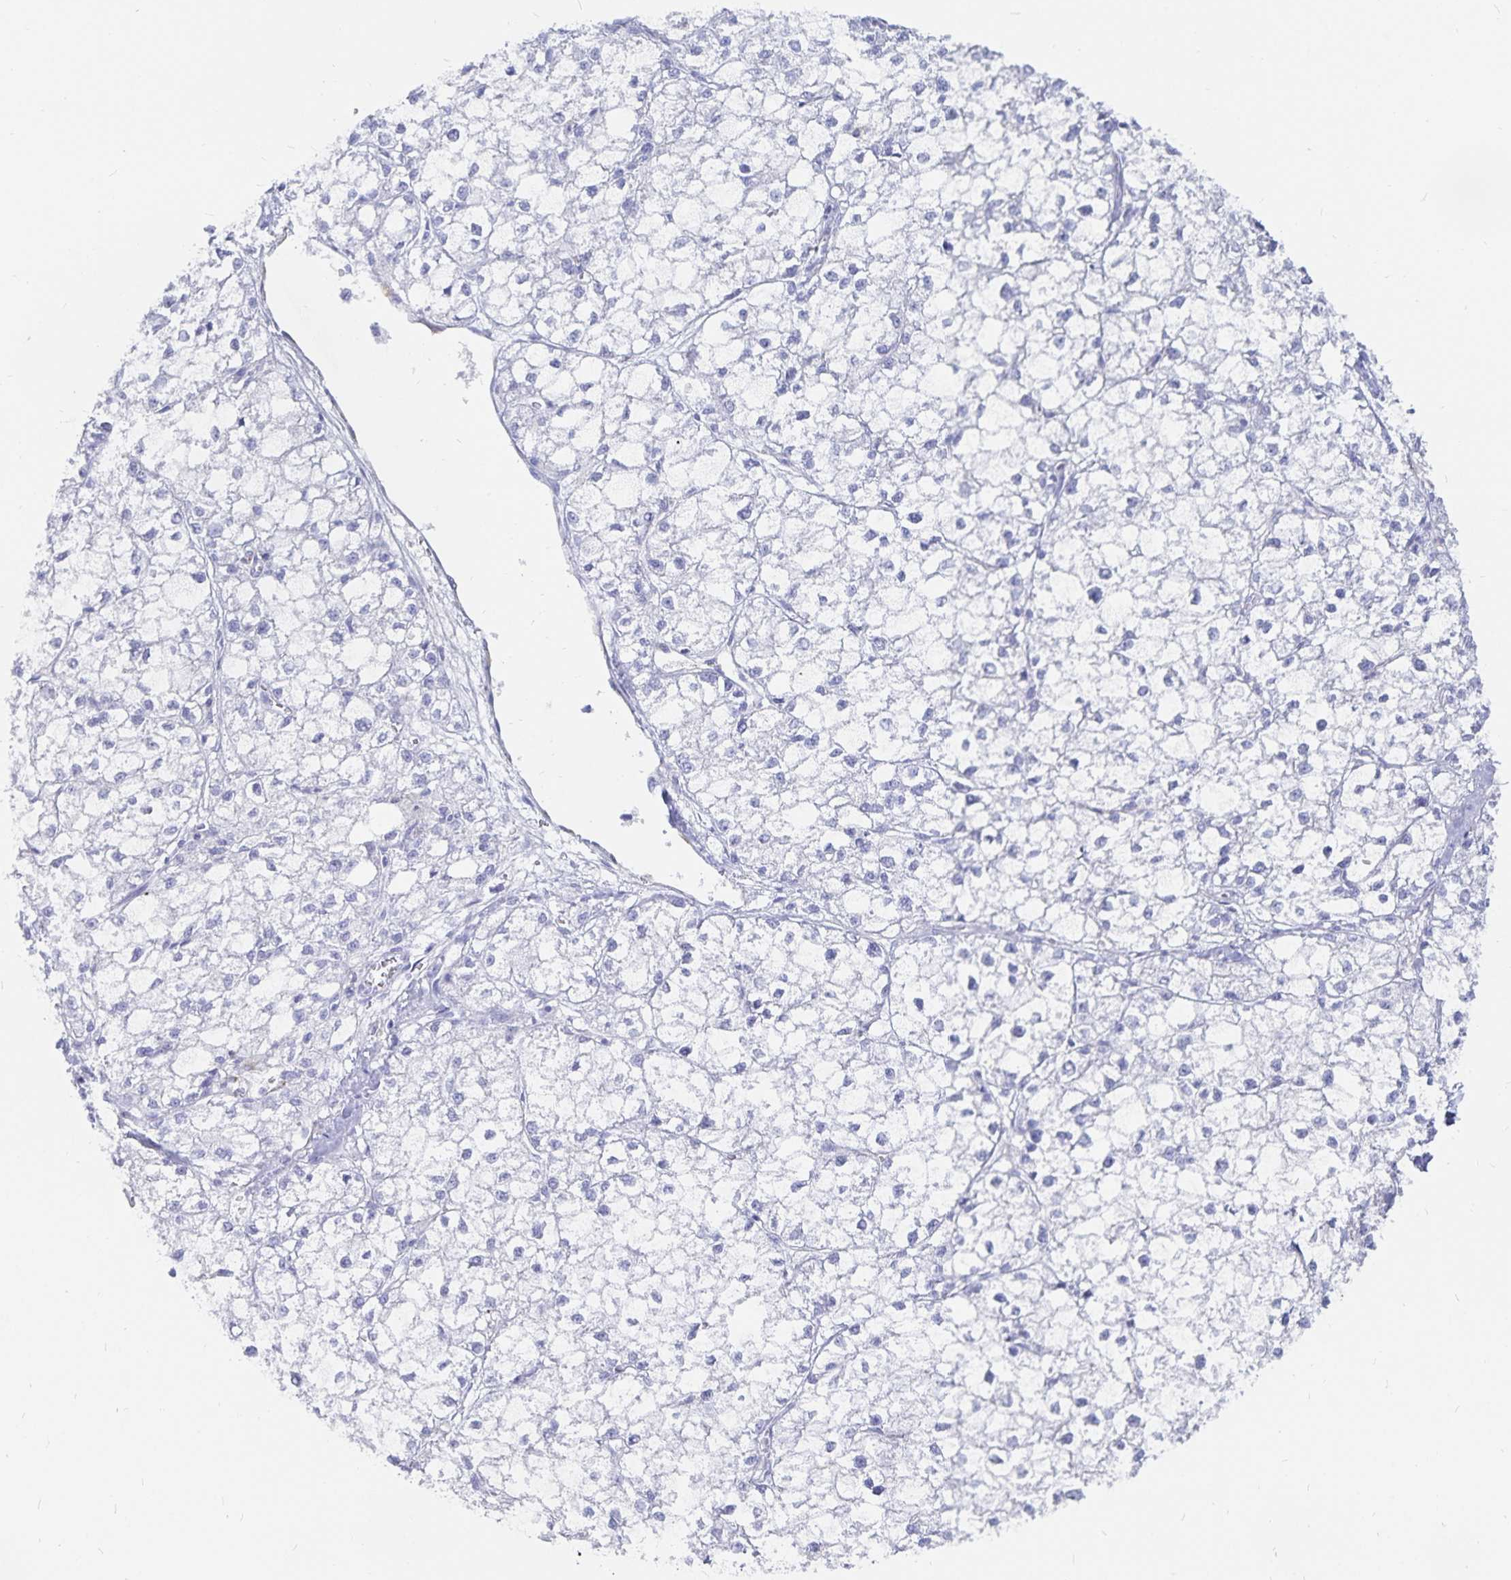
{"staining": {"intensity": "negative", "quantity": "none", "location": "none"}, "tissue": "liver cancer", "cell_type": "Tumor cells", "image_type": "cancer", "snomed": [{"axis": "morphology", "description": "Carcinoma, Hepatocellular, NOS"}, {"axis": "topography", "description": "Liver"}], "caption": "Photomicrograph shows no significant protein expression in tumor cells of liver cancer.", "gene": "INSL5", "patient": {"sex": "female", "age": 43}}